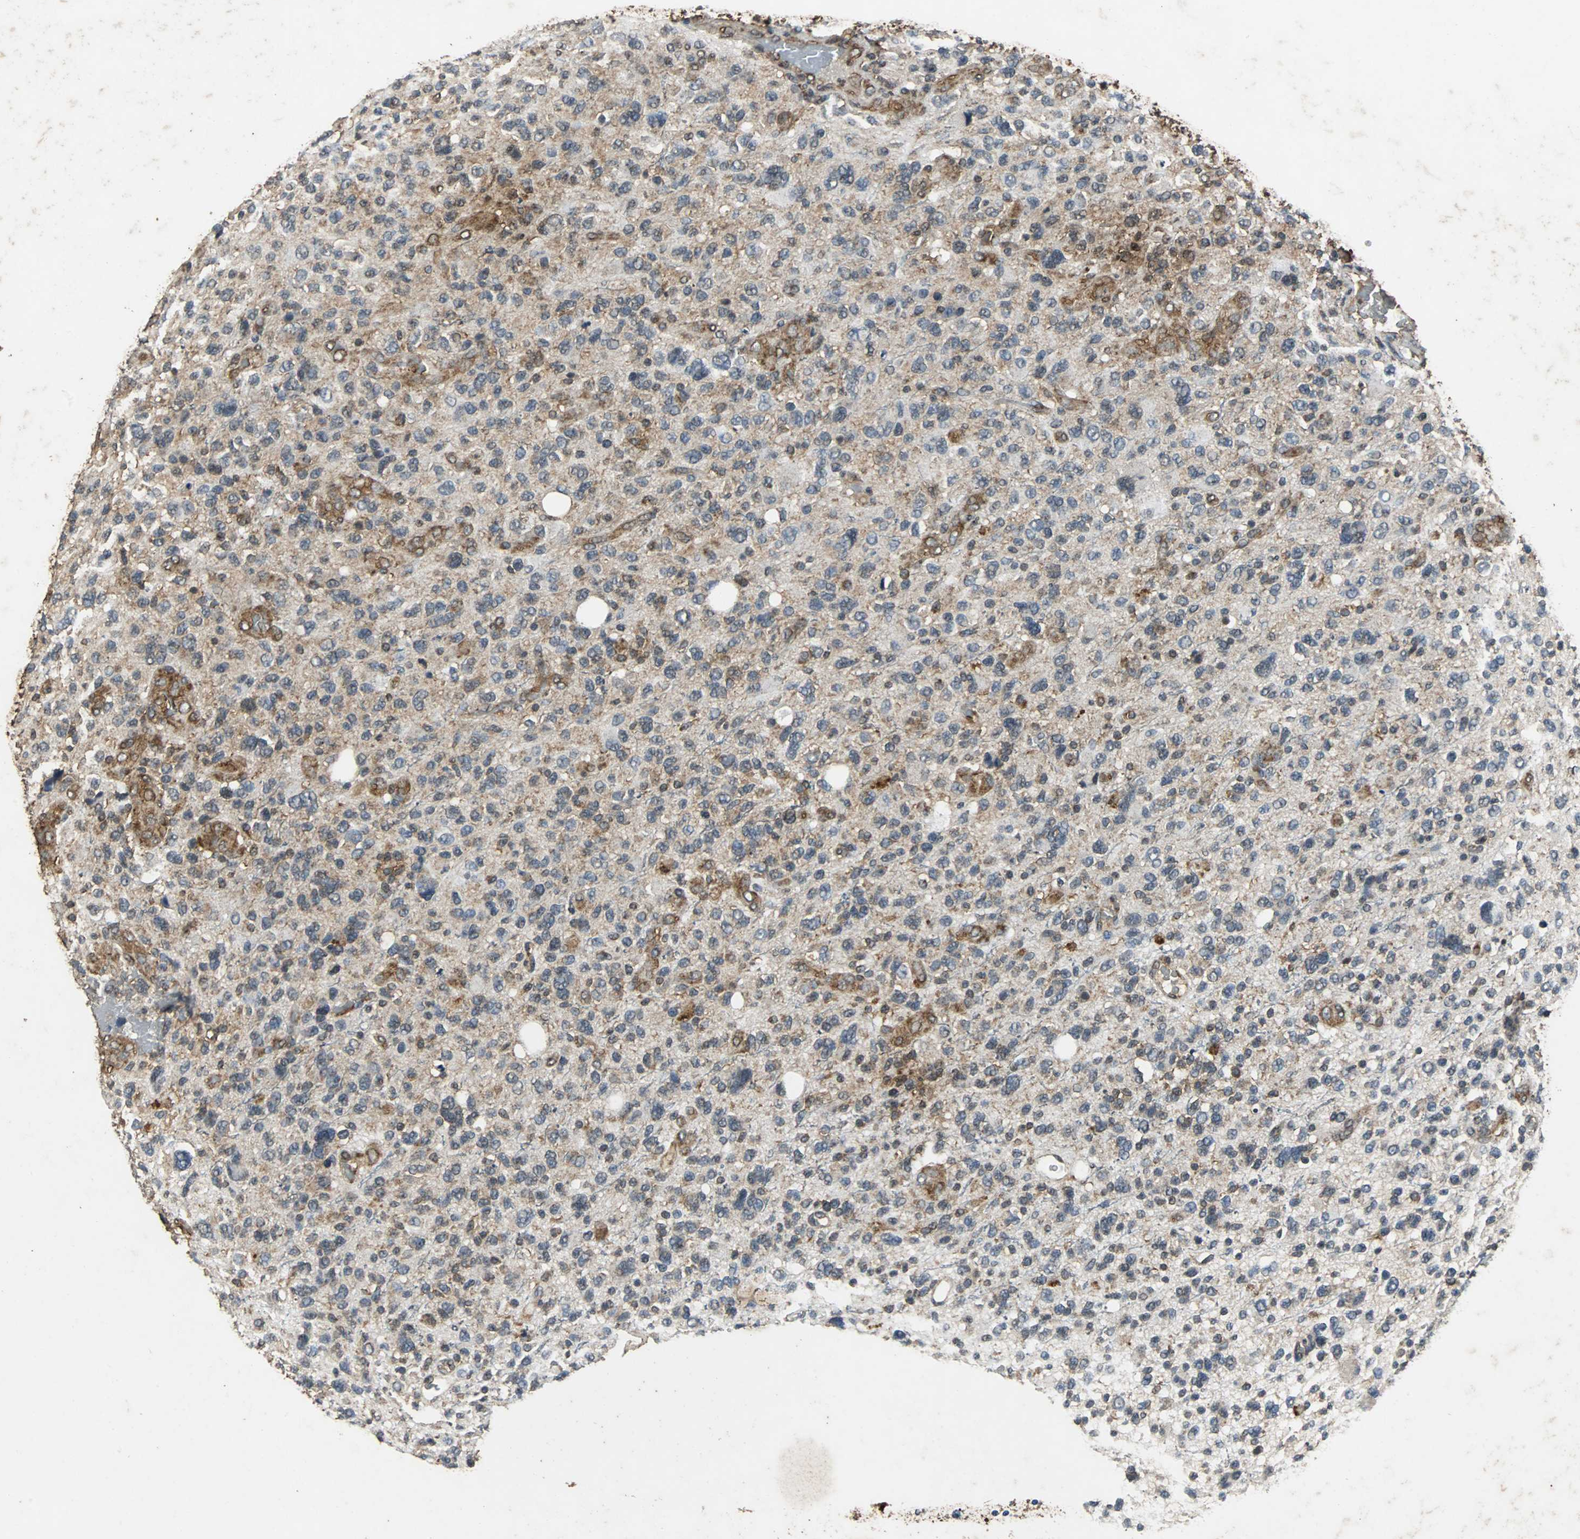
{"staining": {"intensity": "moderate", "quantity": "25%-75%", "location": "cytoplasmic/membranous"}, "tissue": "glioma", "cell_type": "Tumor cells", "image_type": "cancer", "snomed": [{"axis": "morphology", "description": "Glioma, malignant, High grade"}, {"axis": "topography", "description": "Brain"}], "caption": "Immunohistochemistry (IHC) micrograph of neoplastic tissue: malignant glioma (high-grade) stained using immunohistochemistry exhibits medium levels of moderate protein expression localized specifically in the cytoplasmic/membranous of tumor cells, appearing as a cytoplasmic/membranous brown color.", "gene": "NAA10", "patient": {"sex": "male", "age": 48}}